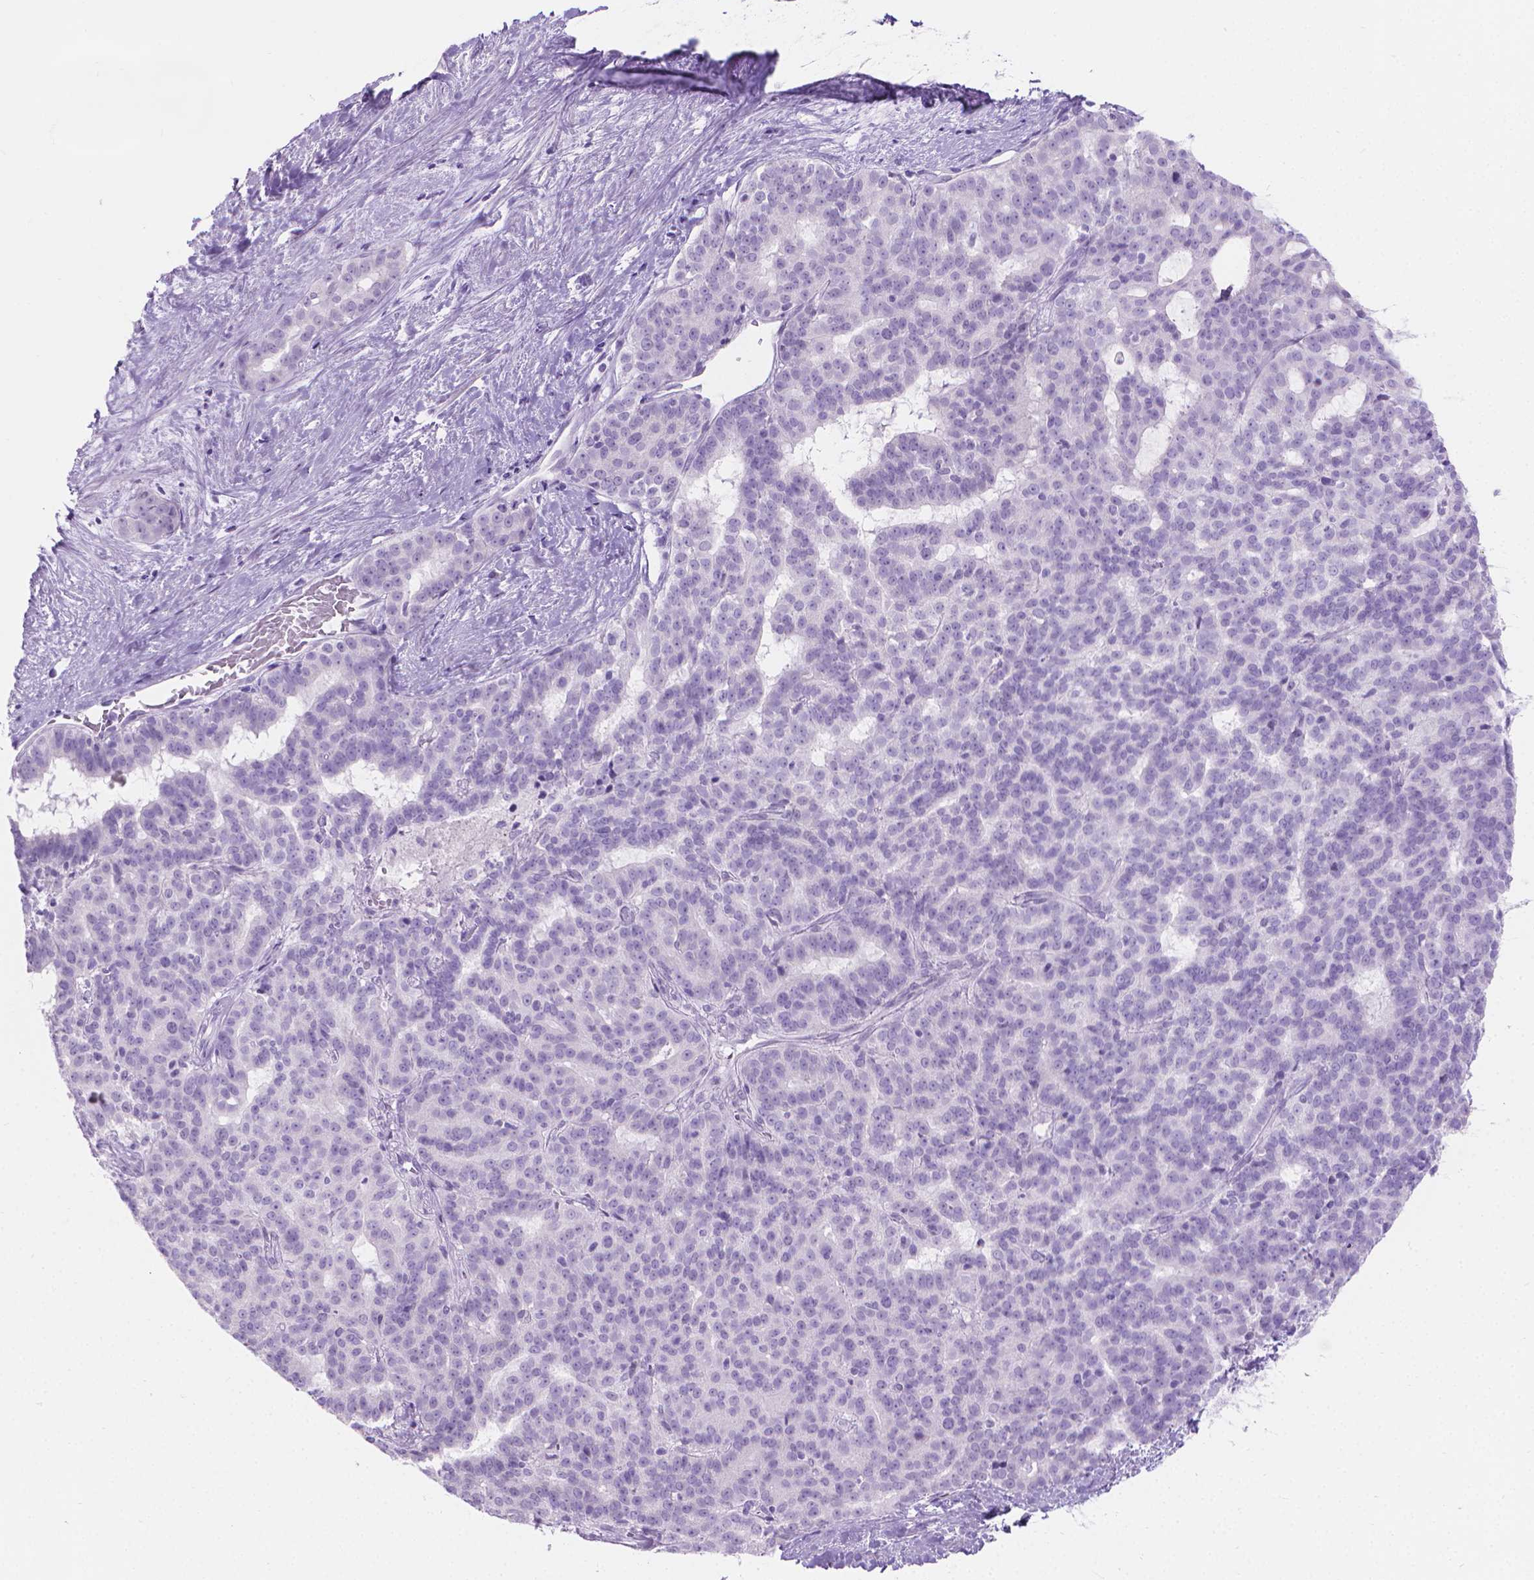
{"staining": {"intensity": "negative", "quantity": "none", "location": "none"}, "tissue": "liver cancer", "cell_type": "Tumor cells", "image_type": "cancer", "snomed": [{"axis": "morphology", "description": "Cholangiocarcinoma"}, {"axis": "topography", "description": "Liver"}], "caption": "DAB immunohistochemical staining of human liver cancer (cholangiocarcinoma) shows no significant staining in tumor cells. (Brightfield microscopy of DAB immunohistochemistry (IHC) at high magnification).", "gene": "CFAP52", "patient": {"sex": "female", "age": 47}}